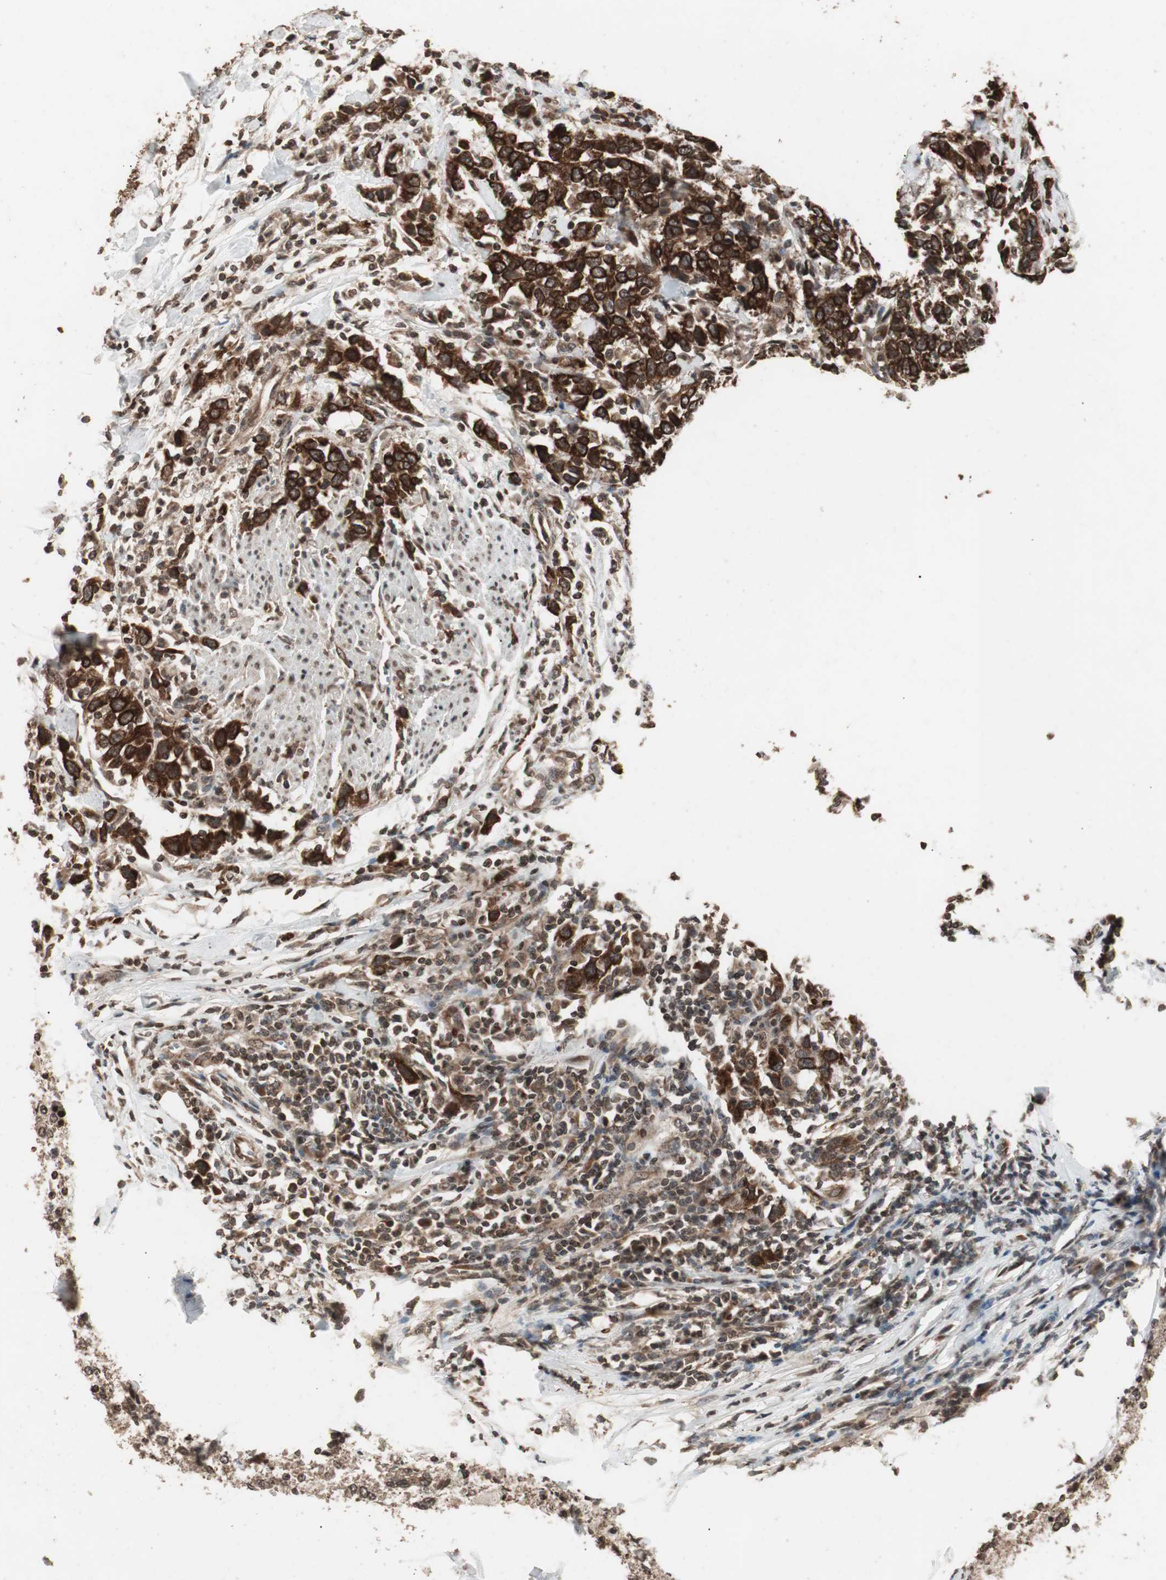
{"staining": {"intensity": "strong", "quantity": ">75%", "location": "cytoplasmic/membranous"}, "tissue": "urothelial cancer", "cell_type": "Tumor cells", "image_type": "cancer", "snomed": [{"axis": "morphology", "description": "Urothelial carcinoma, High grade"}, {"axis": "topography", "description": "Urinary bladder"}], "caption": "Immunohistochemistry (IHC) histopathology image of human urothelial cancer stained for a protein (brown), which displays high levels of strong cytoplasmic/membranous positivity in approximately >75% of tumor cells.", "gene": "ZFC3H1", "patient": {"sex": "male", "age": 61}}